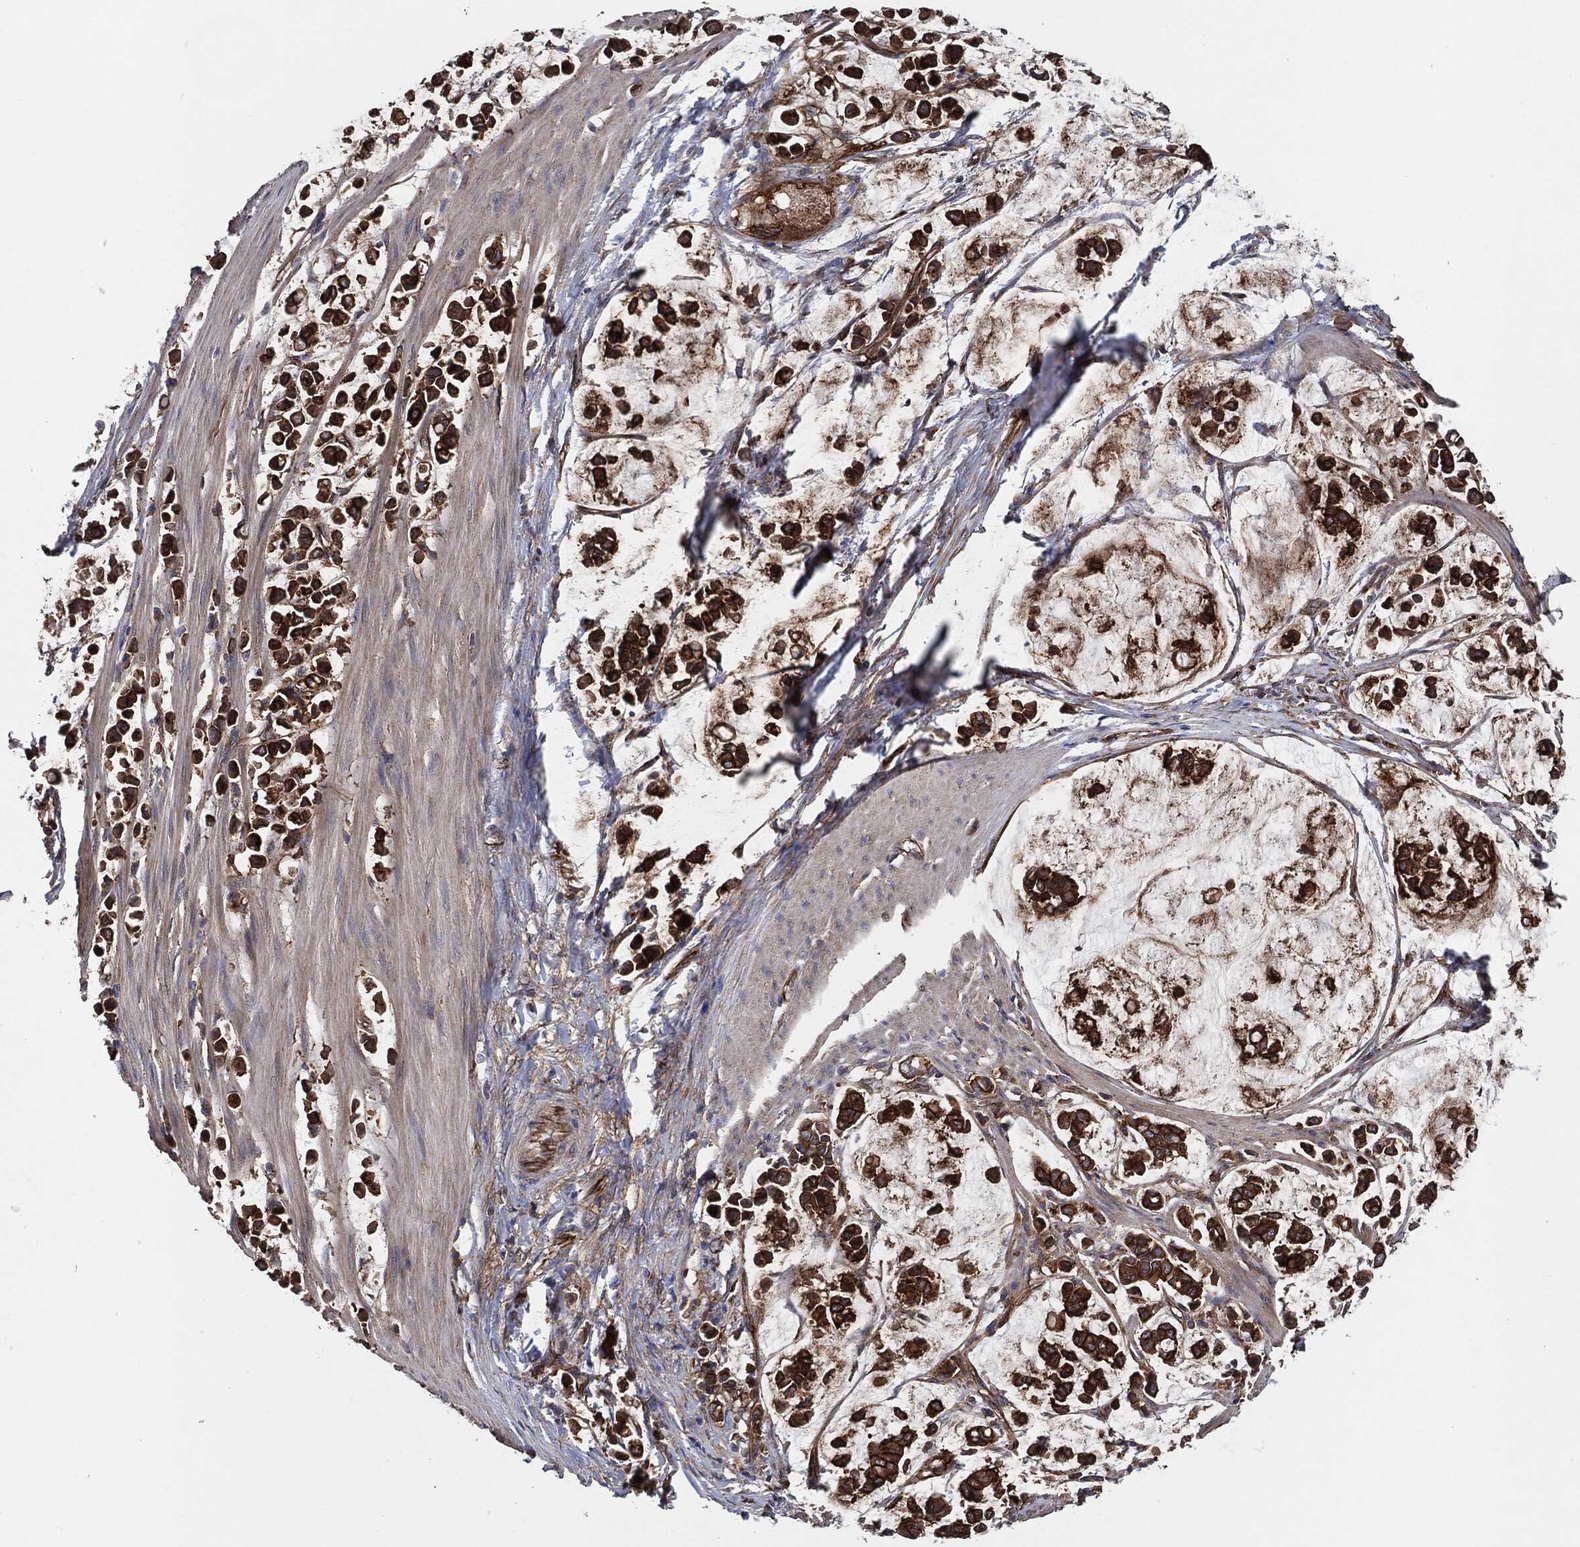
{"staining": {"intensity": "strong", "quantity": ">75%", "location": "cytoplasmic/membranous"}, "tissue": "stomach cancer", "cell_type": "Tumor cells", "image_type": "cancer", "snomed": [{"axis": "morphology", "description": "Adenocarcinoma, NOS"}, {"axis": "topography", "description": "Stomach"}], "caption": "Human stomach cancer (adenocarcinoma) stained with a brown dye demonstrates strong cytoplasmic/membranous positive expression in about >75% of tumor cells.", "gene": "CTNNA1", "patient": {"sex": "male", "age": 82}}